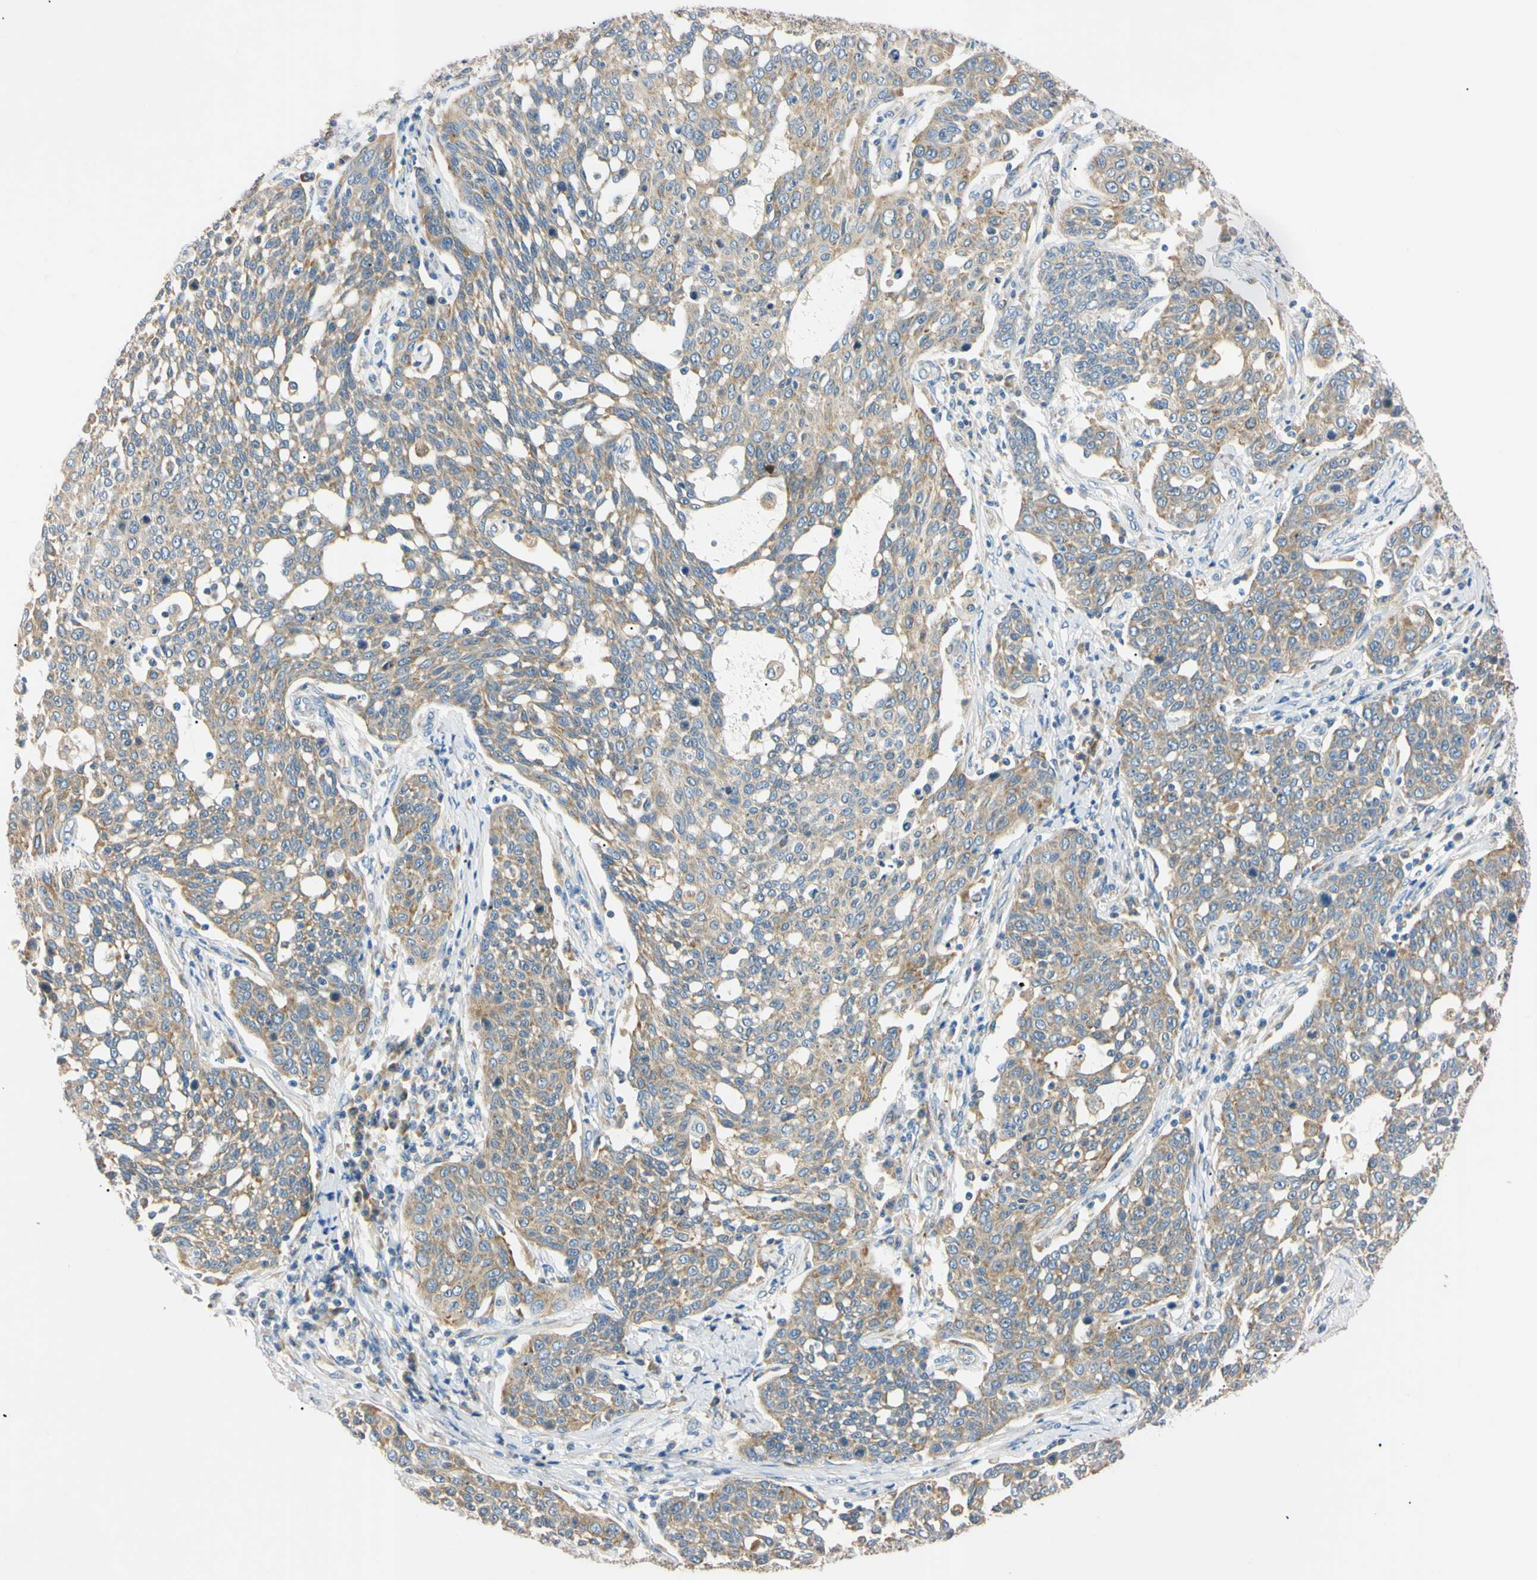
{"staining": {"intensity": "moderate", "quantity": ">75%", "location": "cytoplasmic/membranous"}, "tissue": "cervical cancer", "cell_type": "Tumor cells", "image_type": "cancer", "snomed": [{"axis": "morphology", "description": "Squamous cell carcinoma, NOS"}, {"axis": "topography", "description": "Cervix"}], "caption": "Protein staining by IHC shows moderate cytoplasmic/membranous expression in about >75% of tumor cells in cervical cancer (squamous cell carcinoma).", "gene": "DNAJB12", "patient": {"sex": "female", "age": 34}}